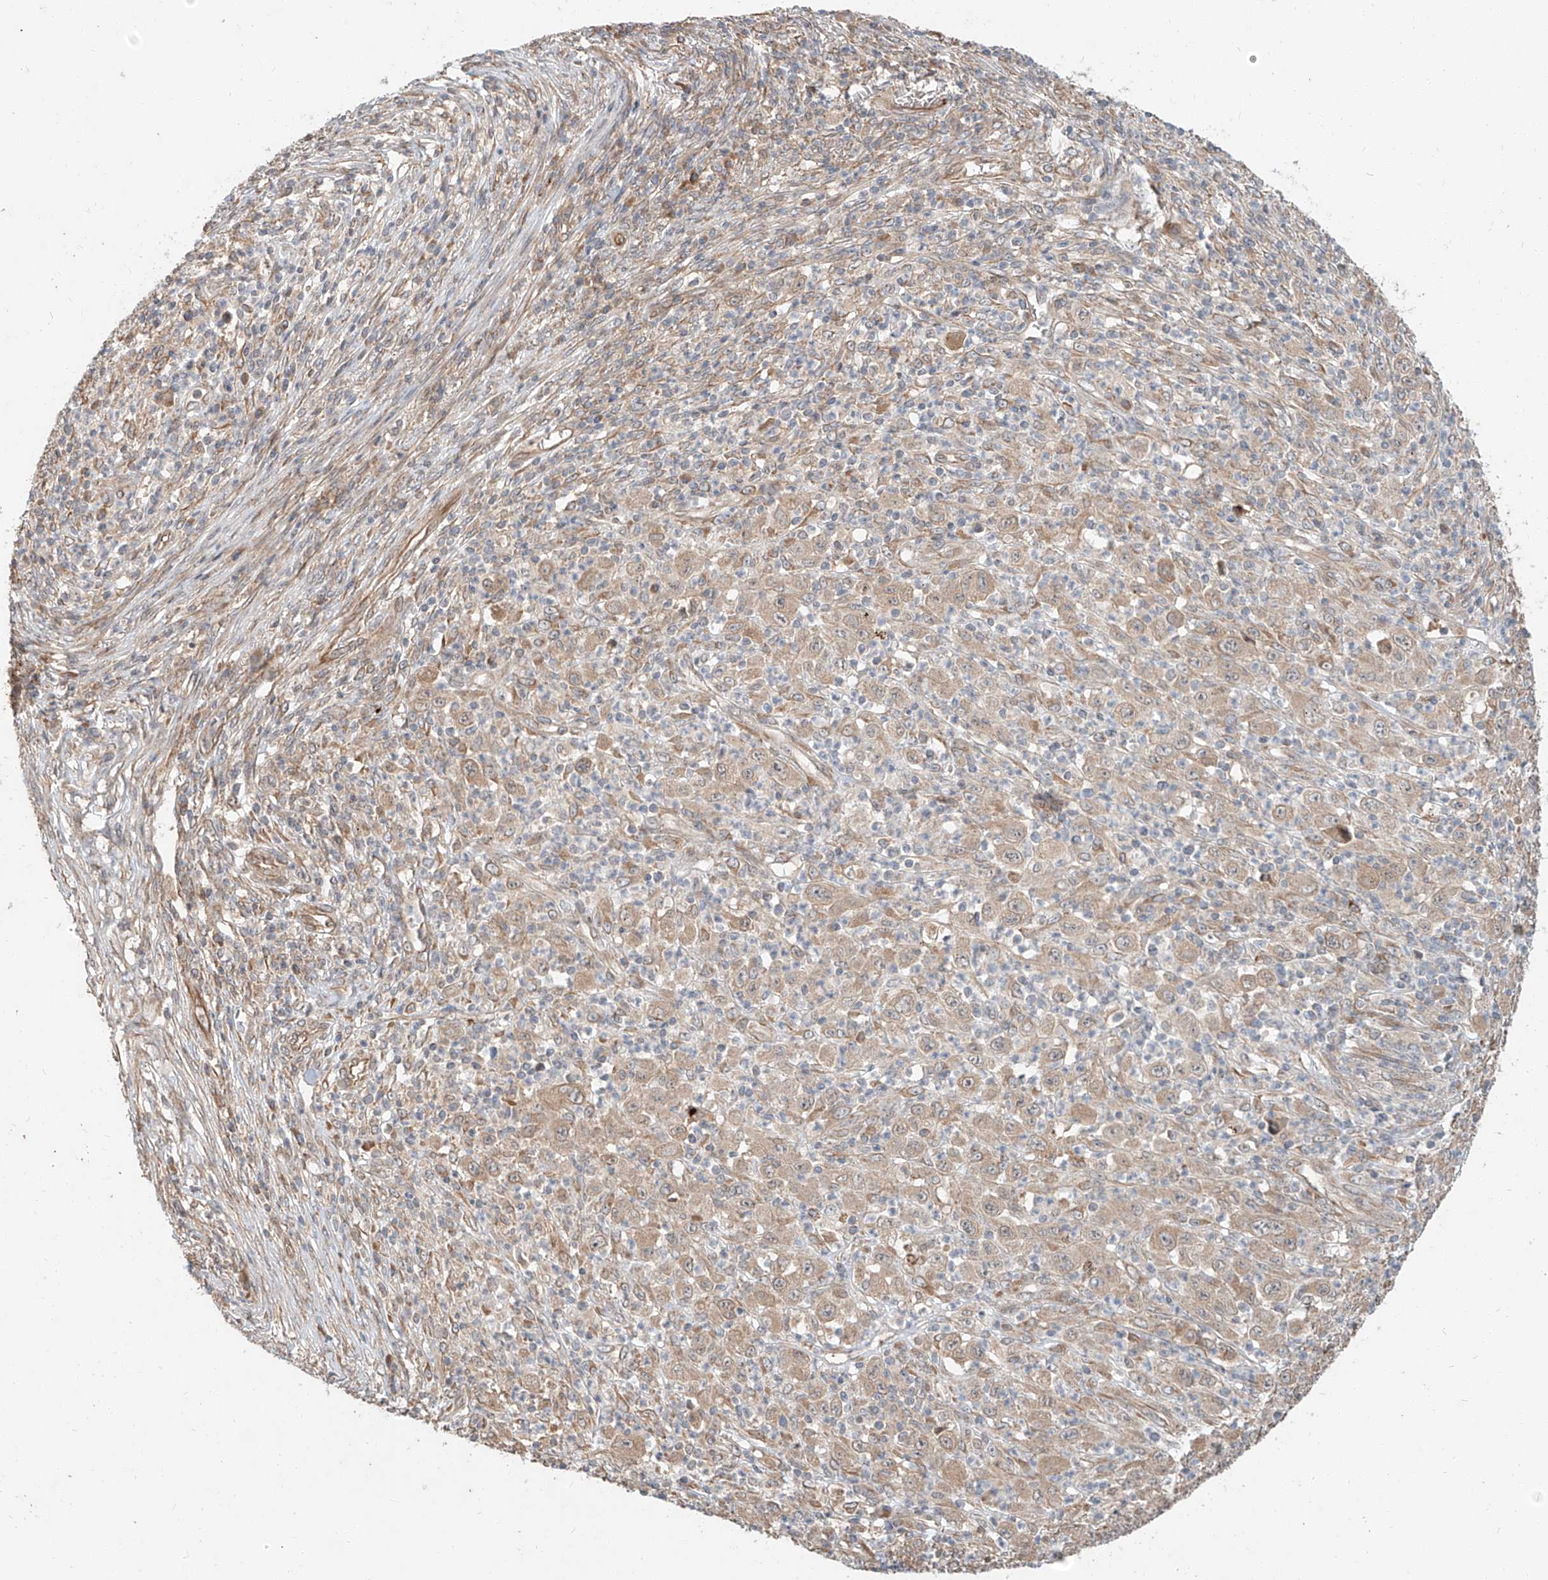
{"staining": {"intensity": "weak", "quantity": ">75%", "location": "cytoplasmic/membranous"}, "tissue": "melanoma", "cell_type": "Tumor cells", "image_type": "cancer", "snomed": [{"axis": "morphology", "description": "Malignant melanoma, Metastatic site"}, {"axis": "topography", "description": "Skin"}], "caption": "Melanoma stained for a protein reveals weak cytoplasmic/membranous positivity in tumor cells.", "gene": "STX19", "patient": {"sex": "female", "age": 56}}